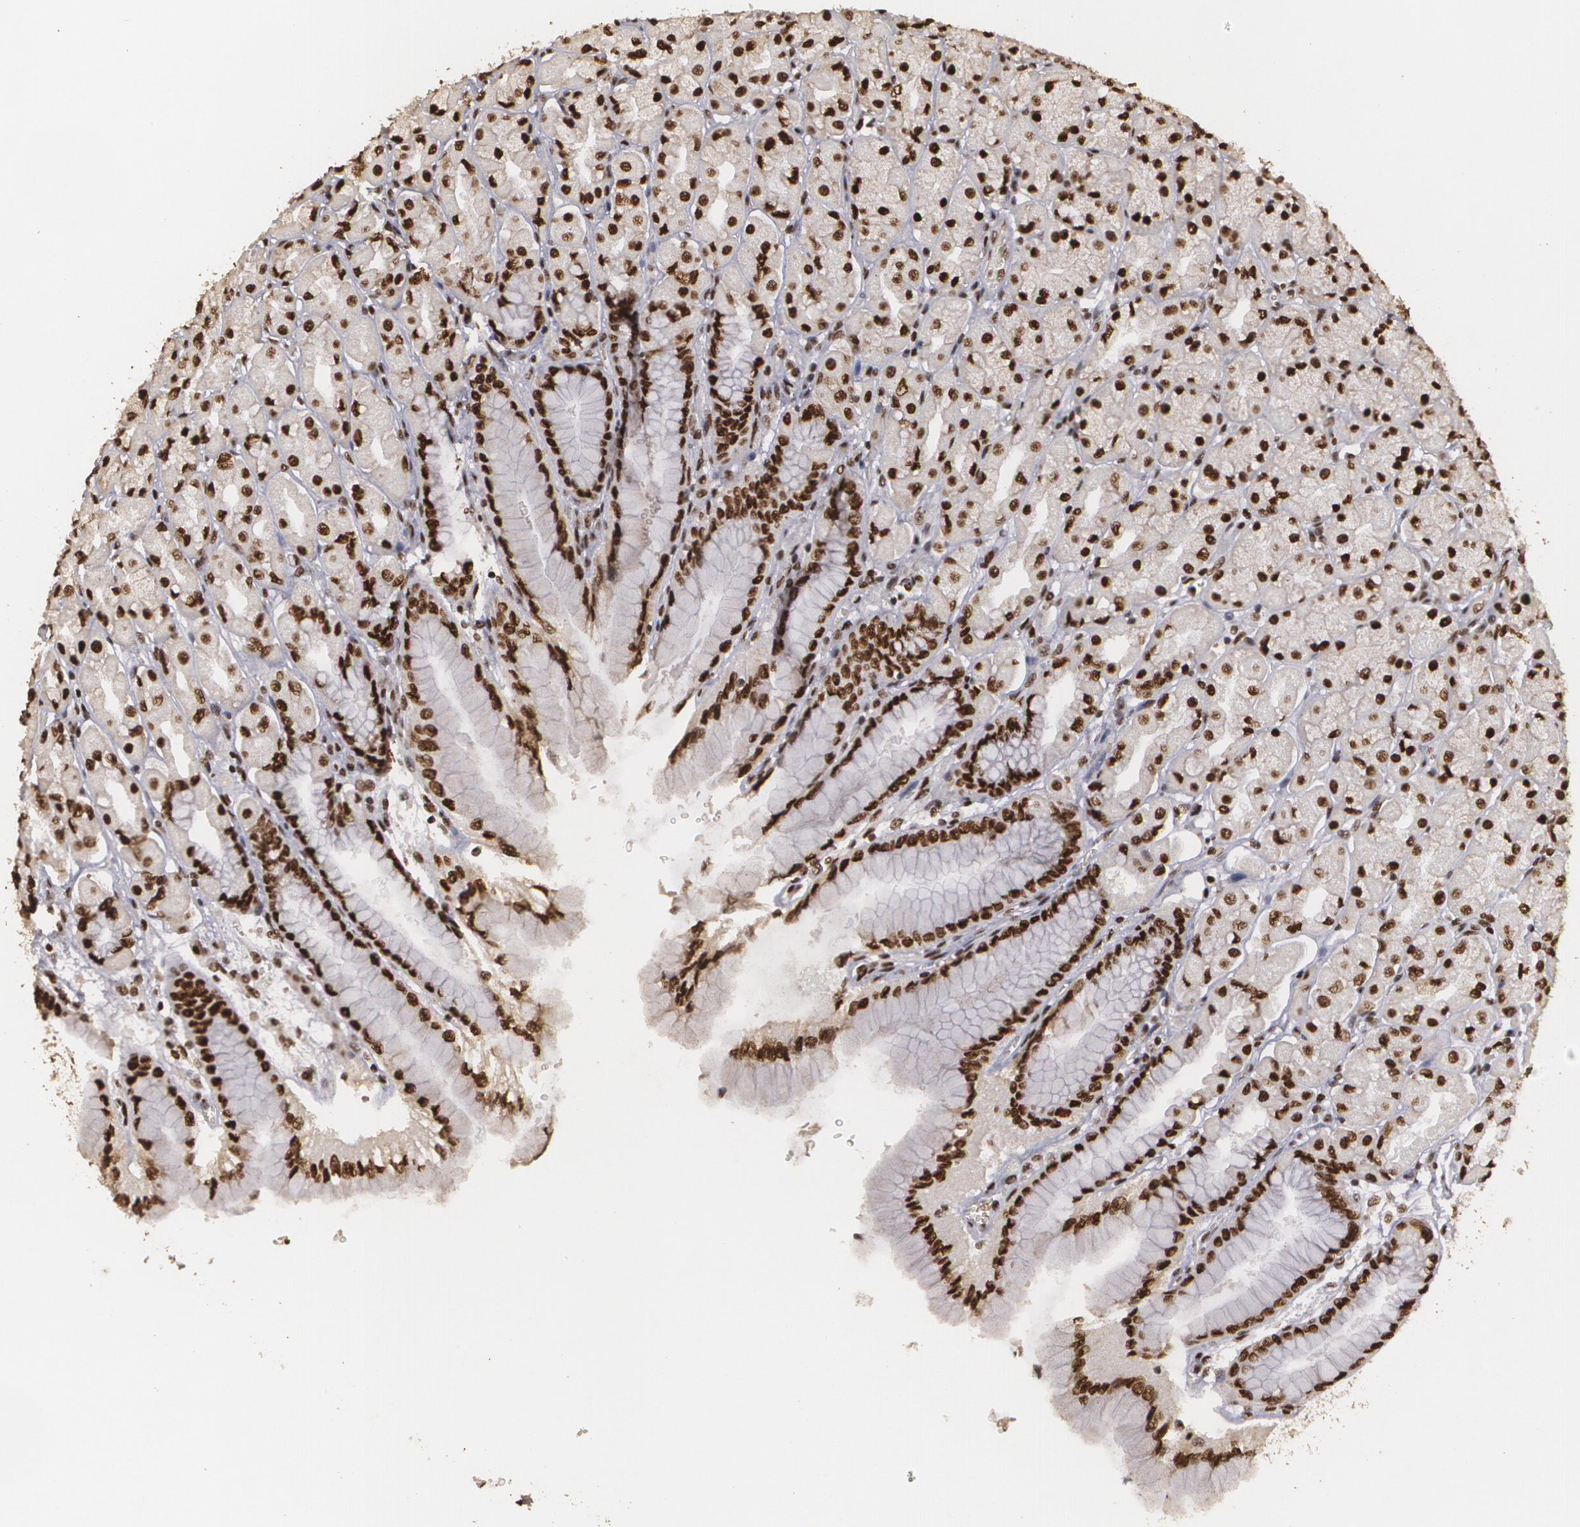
{"staining": {"intensity": "strong", "quantity": ">75%", "location": "nuclear"}, "tissue": "stomach", "cell_type": "Glandular cells", "image_type": "normal", "snomed": [{"axis": "morphology", "description": "Normal tissue, NOS"}, {"axis": "topography", "description": "Stomach, upper"}], "caption": "Brown immunohistochemical staining in benign human stomach displays strong nuclear staining in approximately >75% of glandular cells. The staining is performed using DAB (3,3'-diaminobenzidine) brown chromogen to label protein expression. The nuclei are counter-stained blue using hematoxylin.", "gene": "RCOR1", "patient": {"sex": "female", "age": 56}}